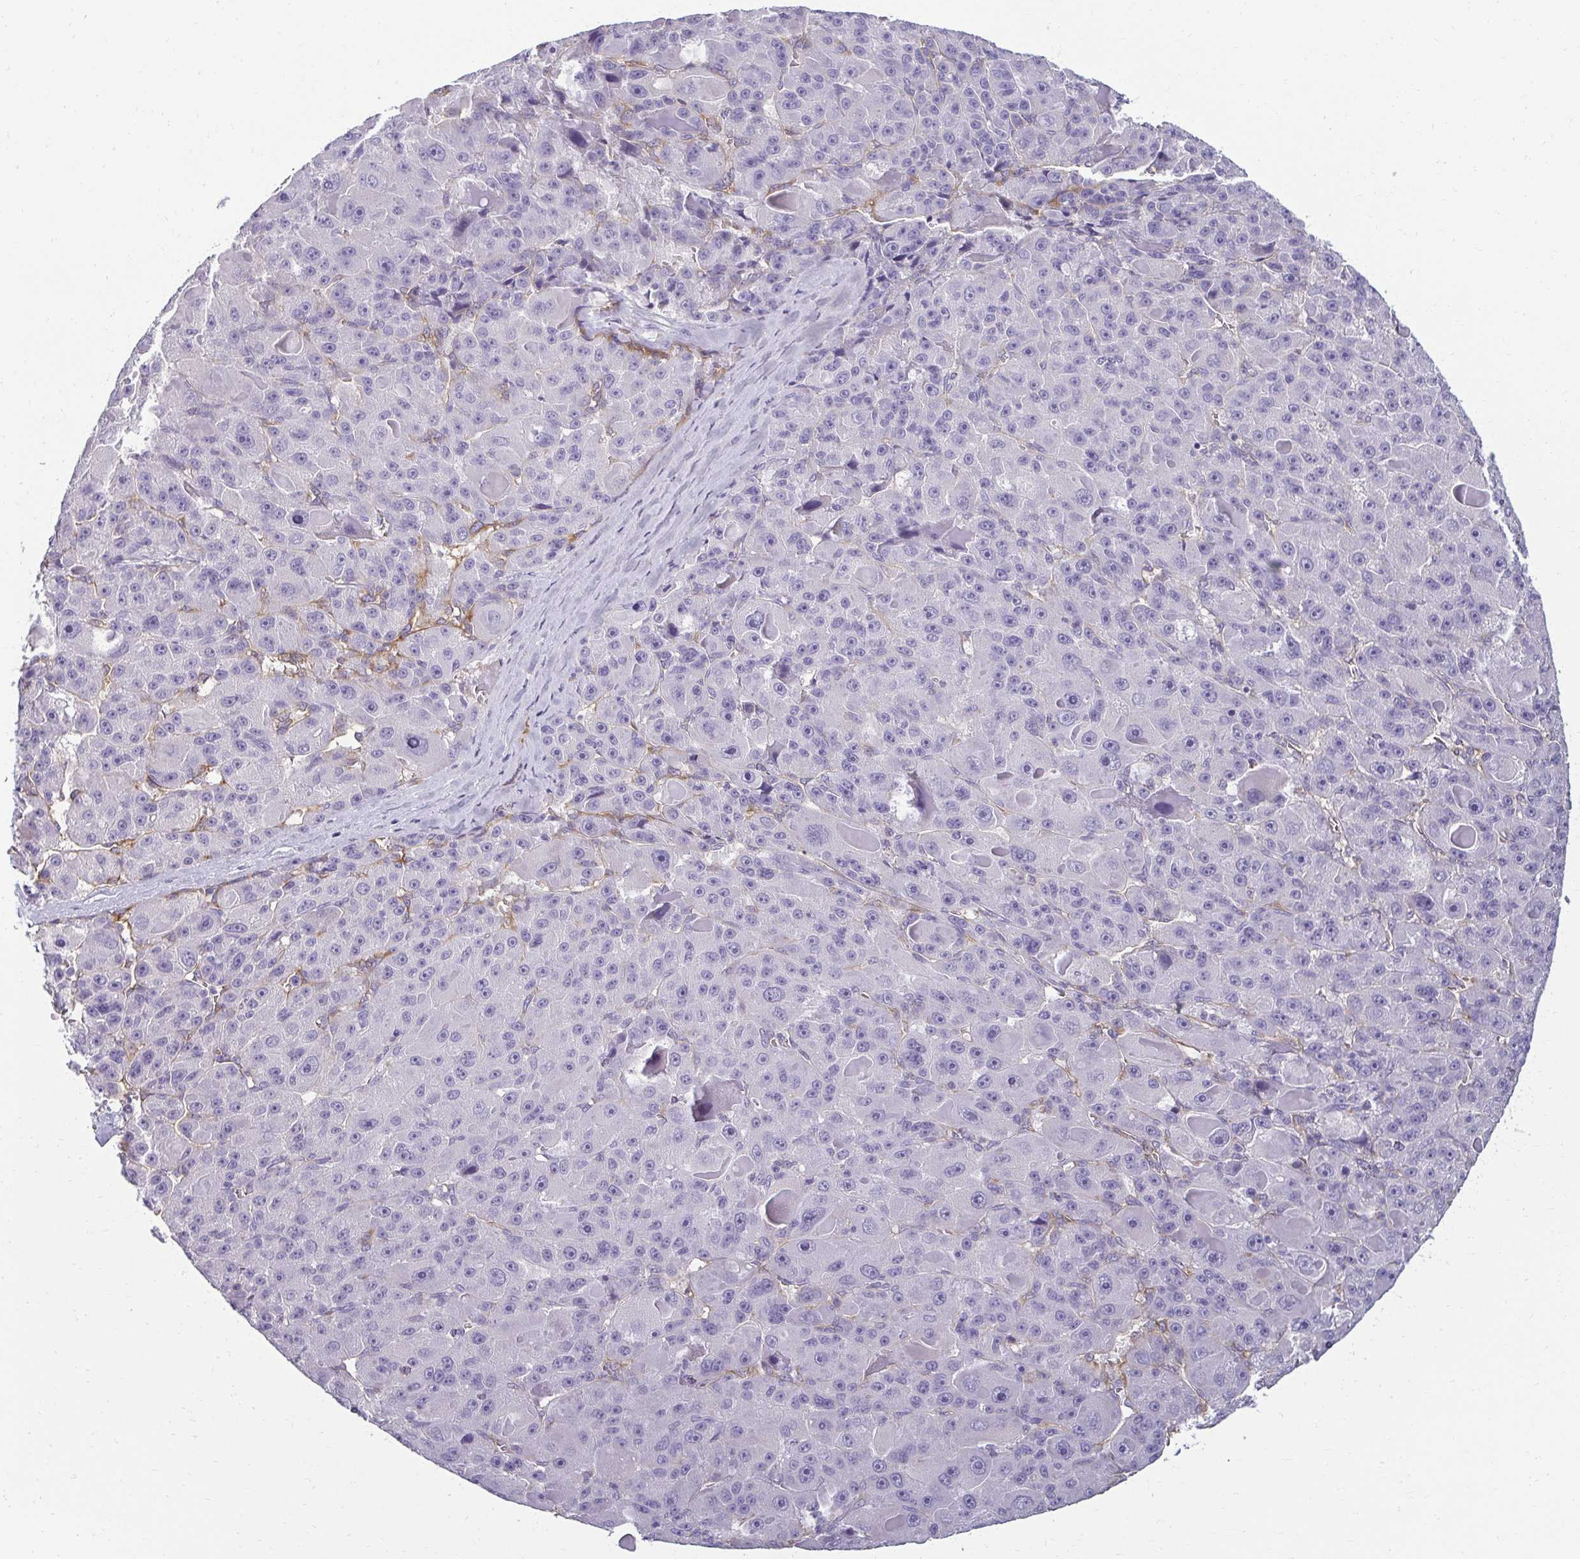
{"staining": {"intensity": "negative", "quantity": "none", "location": "none"}, "tissue": "liver cancer", "cell_type": "Tumor cells", "image_type": "cancer", "snomed": [{"axis": "morphology", "description": "Carcinoma, Hepatocellular, NOS"}, {"axis": "topography", "description": "Liver"}], "caption": "The micrograph exhibits no staining of tumor cells in liver hepatocellular carcinoma.", "gene": "PDE2A", "patient": {"sex": "male", "age": 76}}